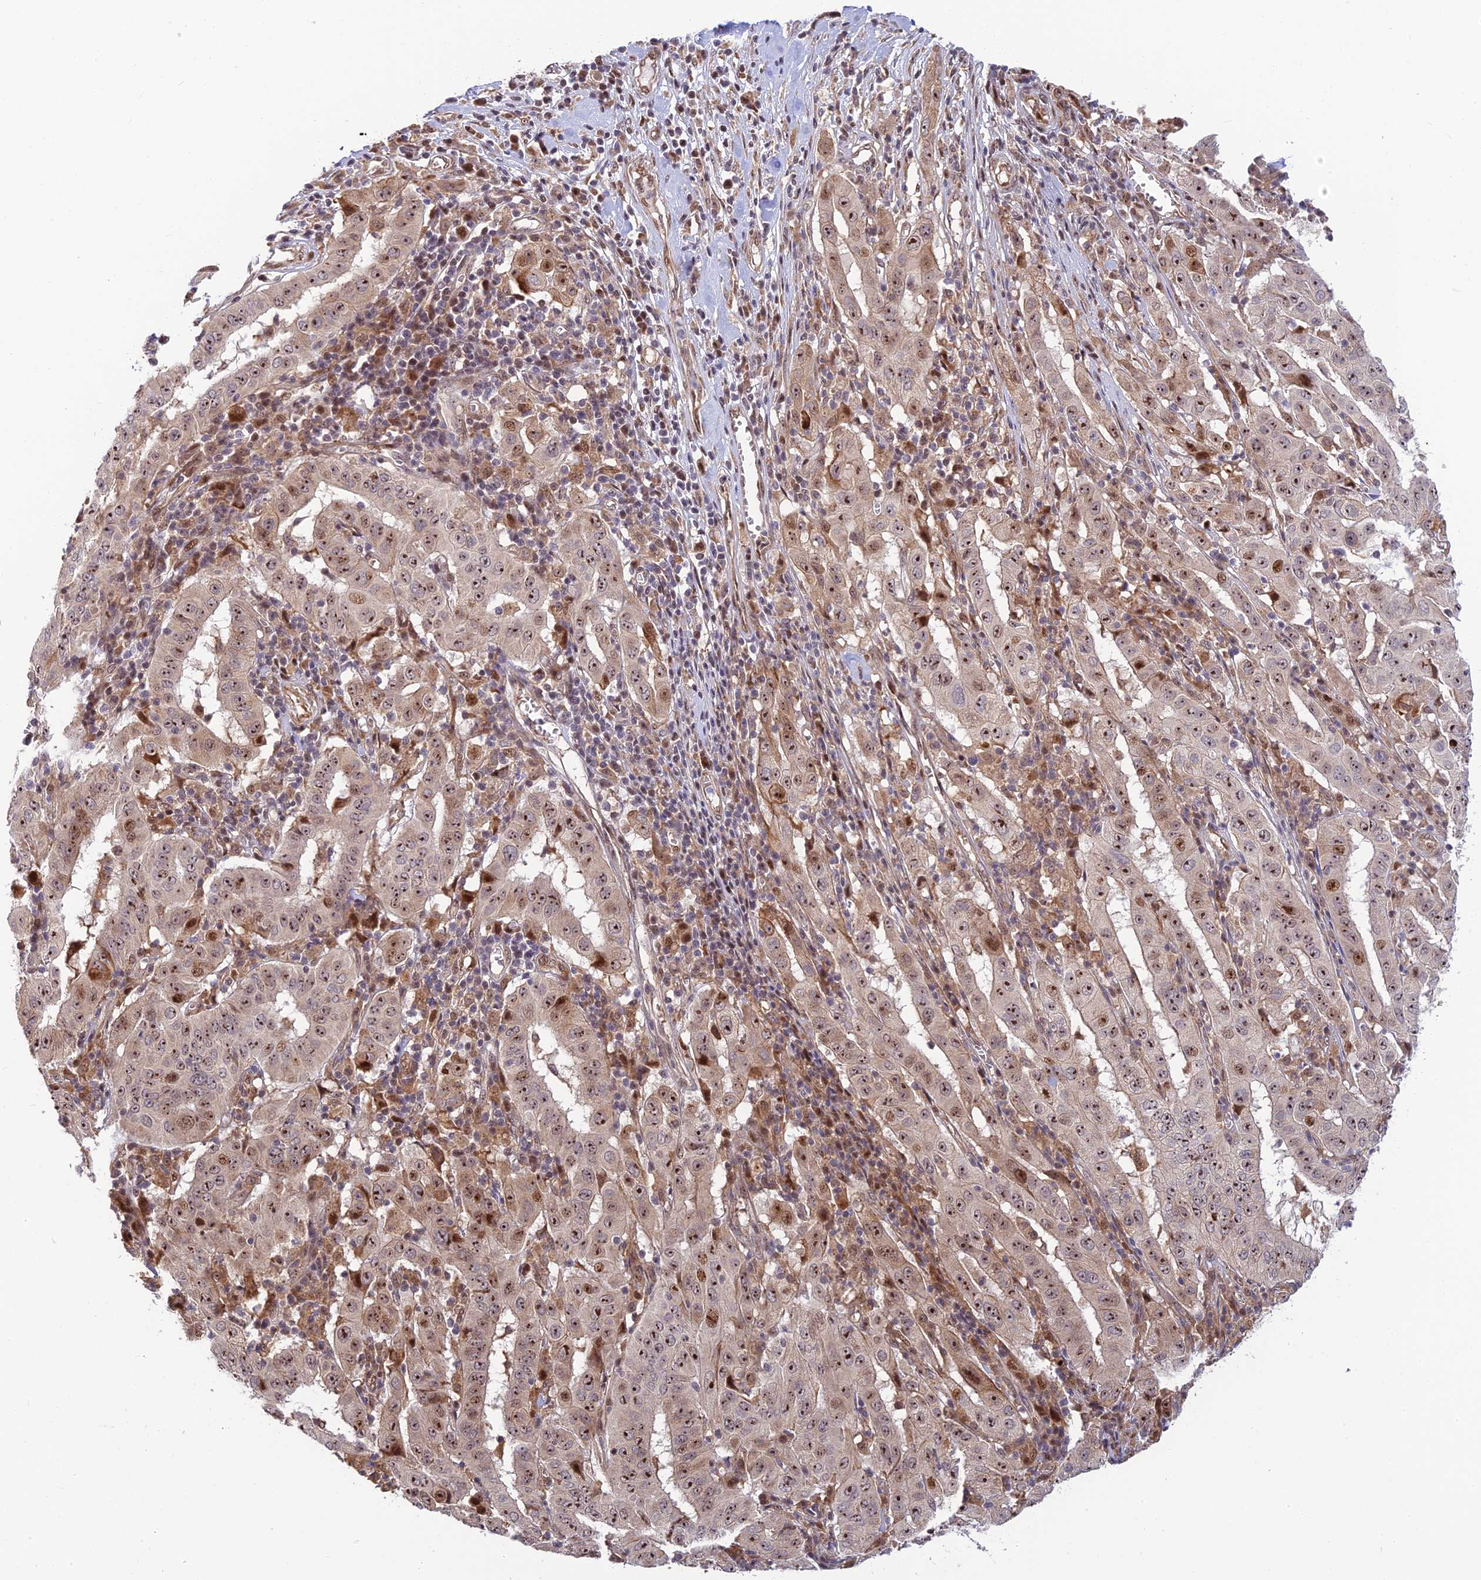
{"staining": {"intensity": "strong", "quantity": ">75%", "location": "cytoplasmic/membranous,nuclear"}, "tissue": "pancreatic cancer", "cell_type": "Tumor cells", "image_type": "cancer", "snomed": [{"axis": "morphology", "description": "Adenocarcinoma, NOS"}, {"axis": "topography", "description": "Pancreas"}], "caption": "A brown stain labels strong cytoplasmic/membranous and nuclear staining of a protein in human pancreatic cancer tumor cells.", "gene": "UFSP2", "patient": {"sex": "male", "age": 63}}